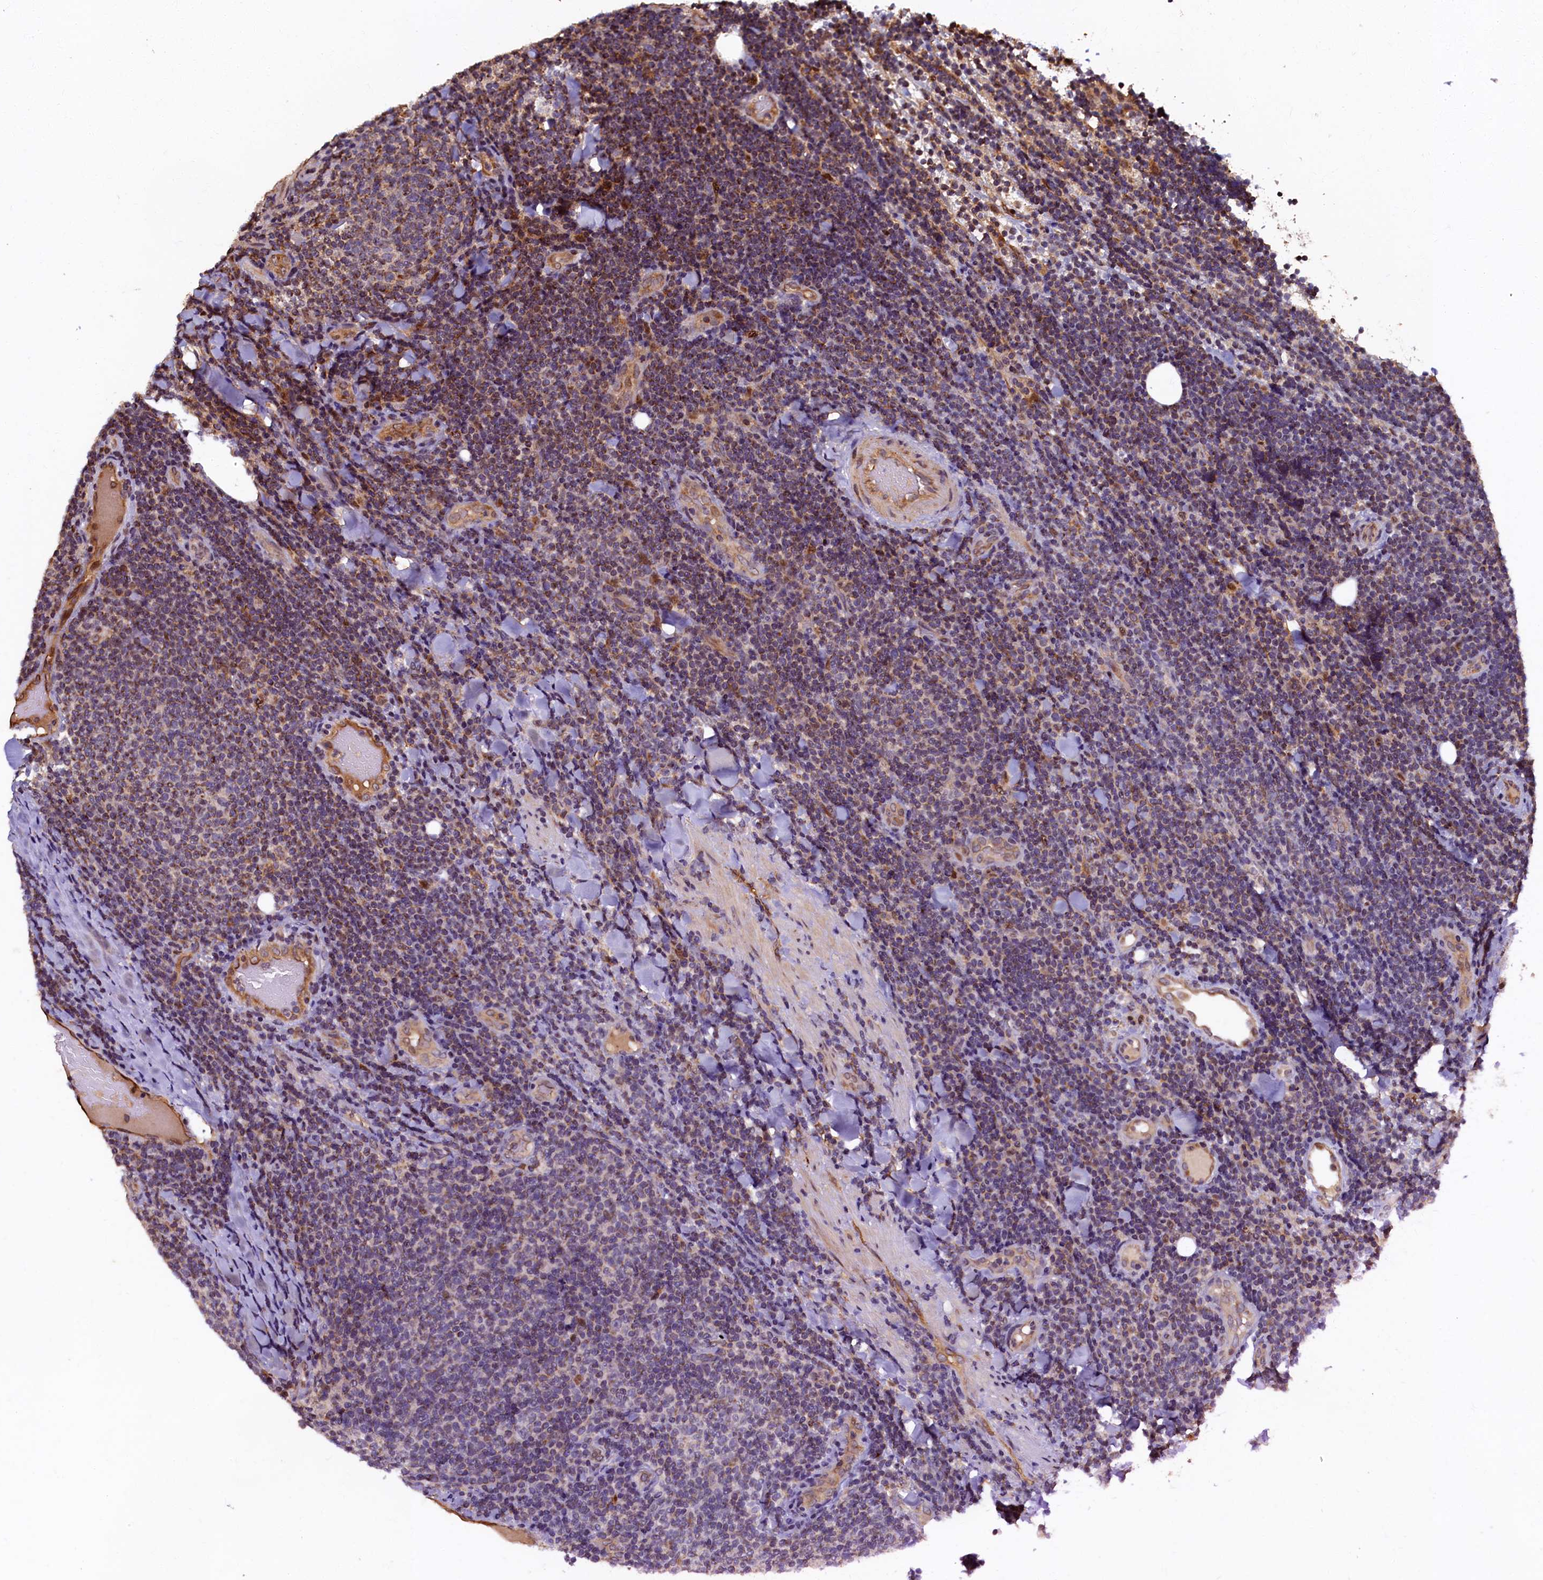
{"staining": {"intensity": "moderate", "quantity": "25%-75%", "location": "cytoplasmic/membranous"}, "tissue": "lymphoma", "cell_type": "Tumor cells", "image_type": "cancer", "snomed": [{"axis": "morphology", "description": "Malignant lymphoma, non-Hodgkin's type, Low grade"}, {"axis": "topography", "description": "Lymph node"}], "caption": "Moderate cytoplasmic/membranous protein positivity is appreciated in approximately 25%-75% of tumor cells in lymphoma.", "gene": "NCKAP5L", "patient": {"sex": "male", "age": 66}}